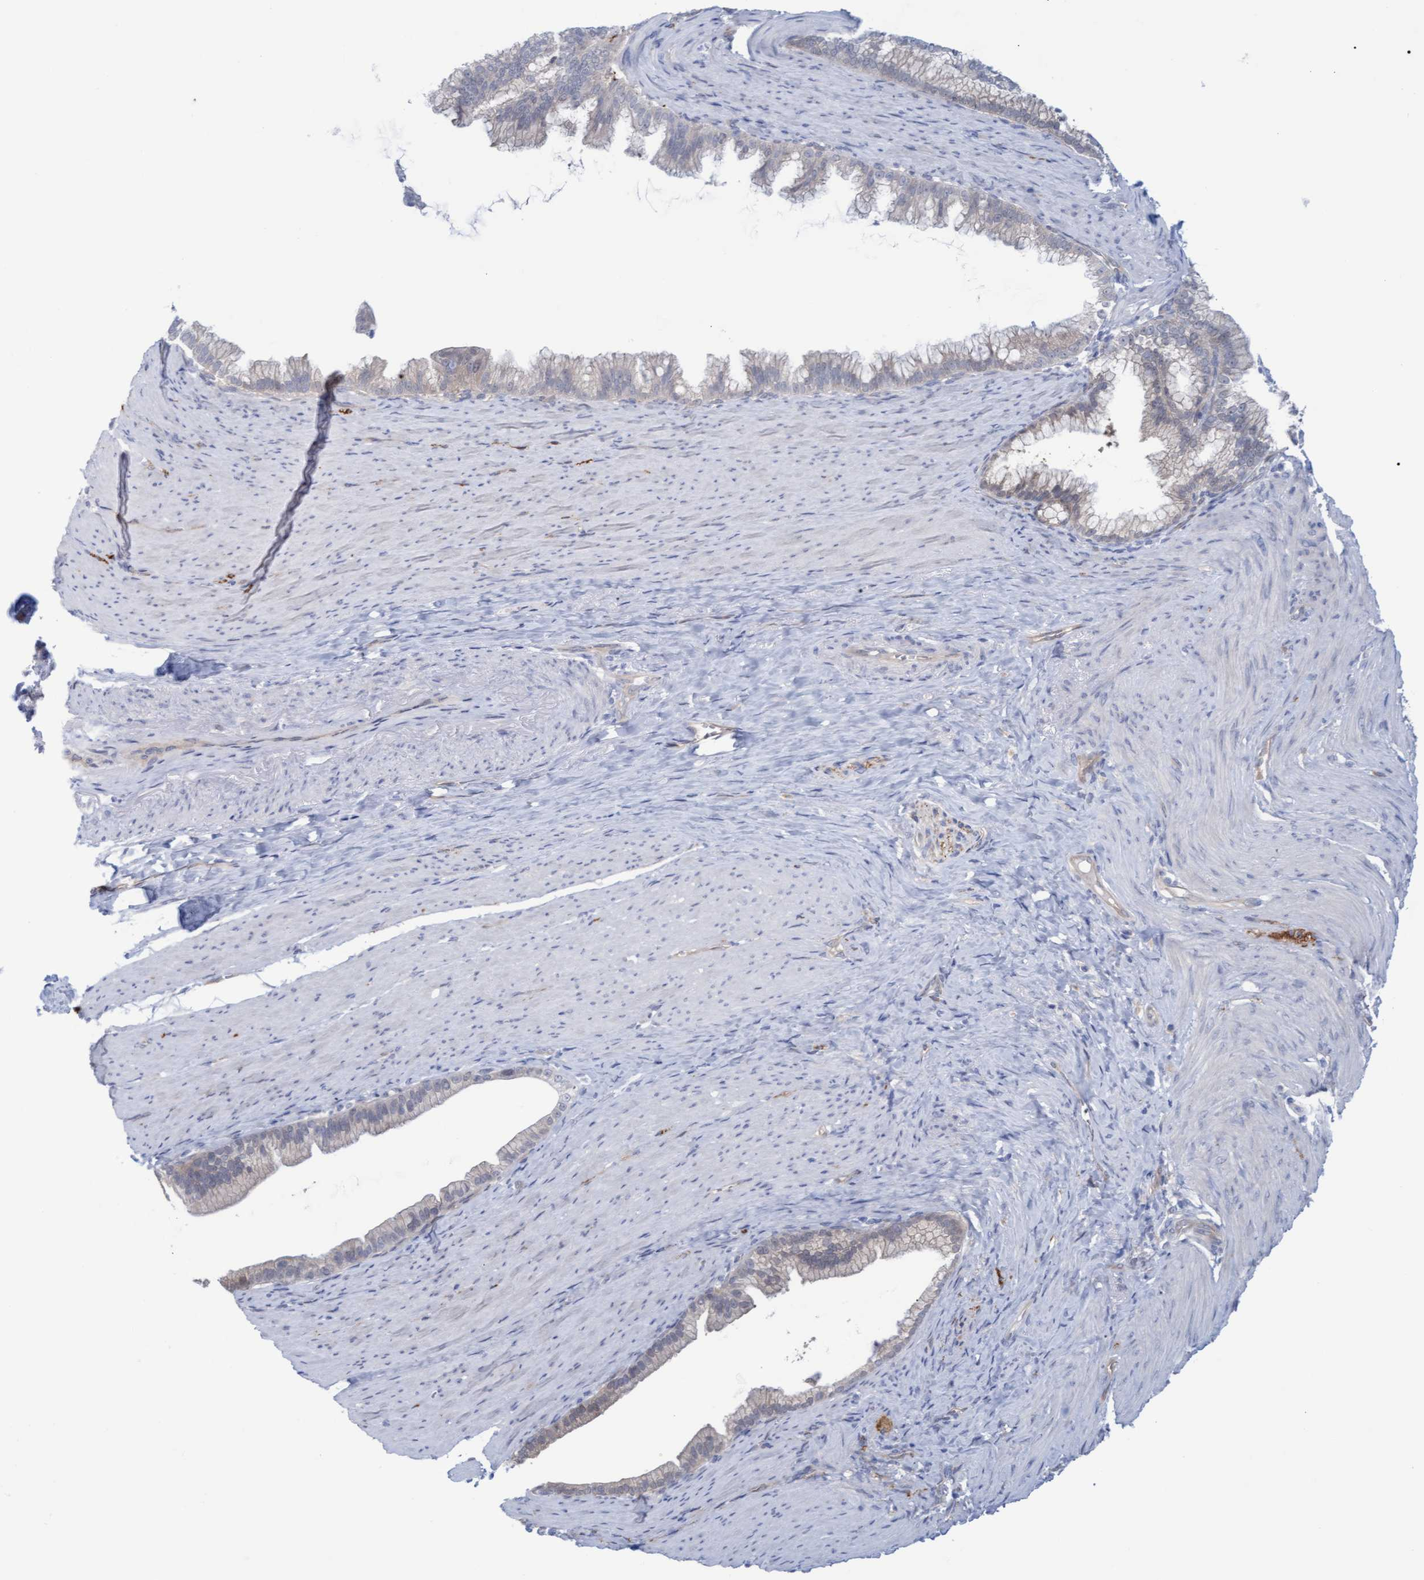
{"staining": {"intensity": "negative", "quantity": "none", "location": "none"}, "tissue": "pancreatic cancer", "cell_type": "Tumor cells", "image_type": "cancer", "snomed": [{"axis": "morphology", "description": "Adenocarcinoma, NOS"}, {"axis": "topography", "description": "Pancreas"}], "caption": "IHC histopathology image of neoplastic tissue: adenocarcinoma (pancreatic) stained with DAB demonstrates no significant protein staining in tumor cells.", "gene": "STXBP1", "patient": {"sex": "male", "age": 69}}